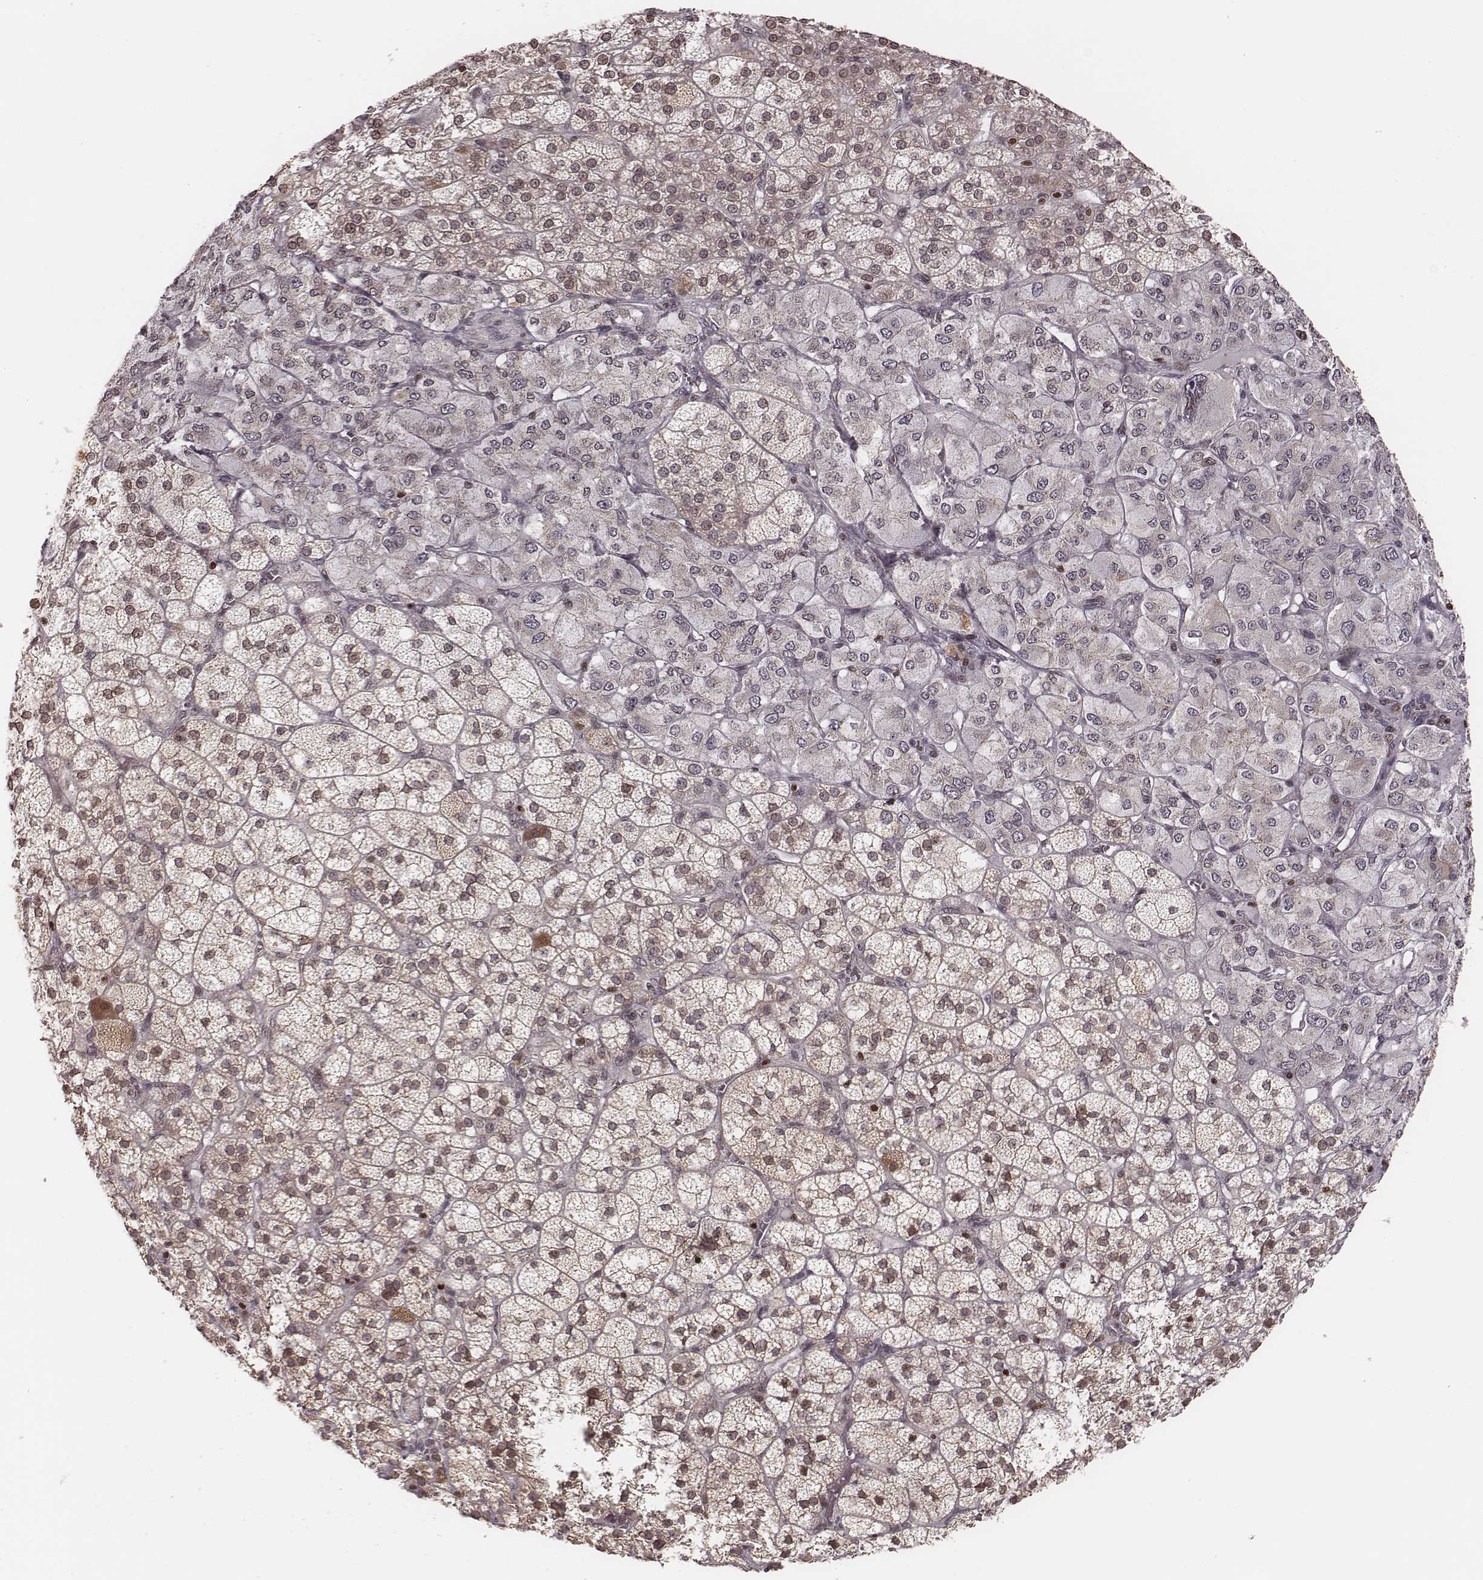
{"staining": {"intensity": "moderate", "quantity": "25%-75%", "location": "cytoplasmic/membranous"}, "tissue": "adrenal gland", "cell_type": "Glandular cells", "image_type": "normal", "snomed": [{"axis": "morphology", "description": "Normal tissue, NOS"}, {"axis": "topography", "description": "Adrenal gland"}], "caption": "A photomicrograph showing moderate cytoplasmic/membranous expression in approximately 25%-75% of glandular cells in normal adrenal gland, as visualized by brown immunohistochemical staining.", "gene": "WDR59", "patient": {"sex": "female", "age": 60}}